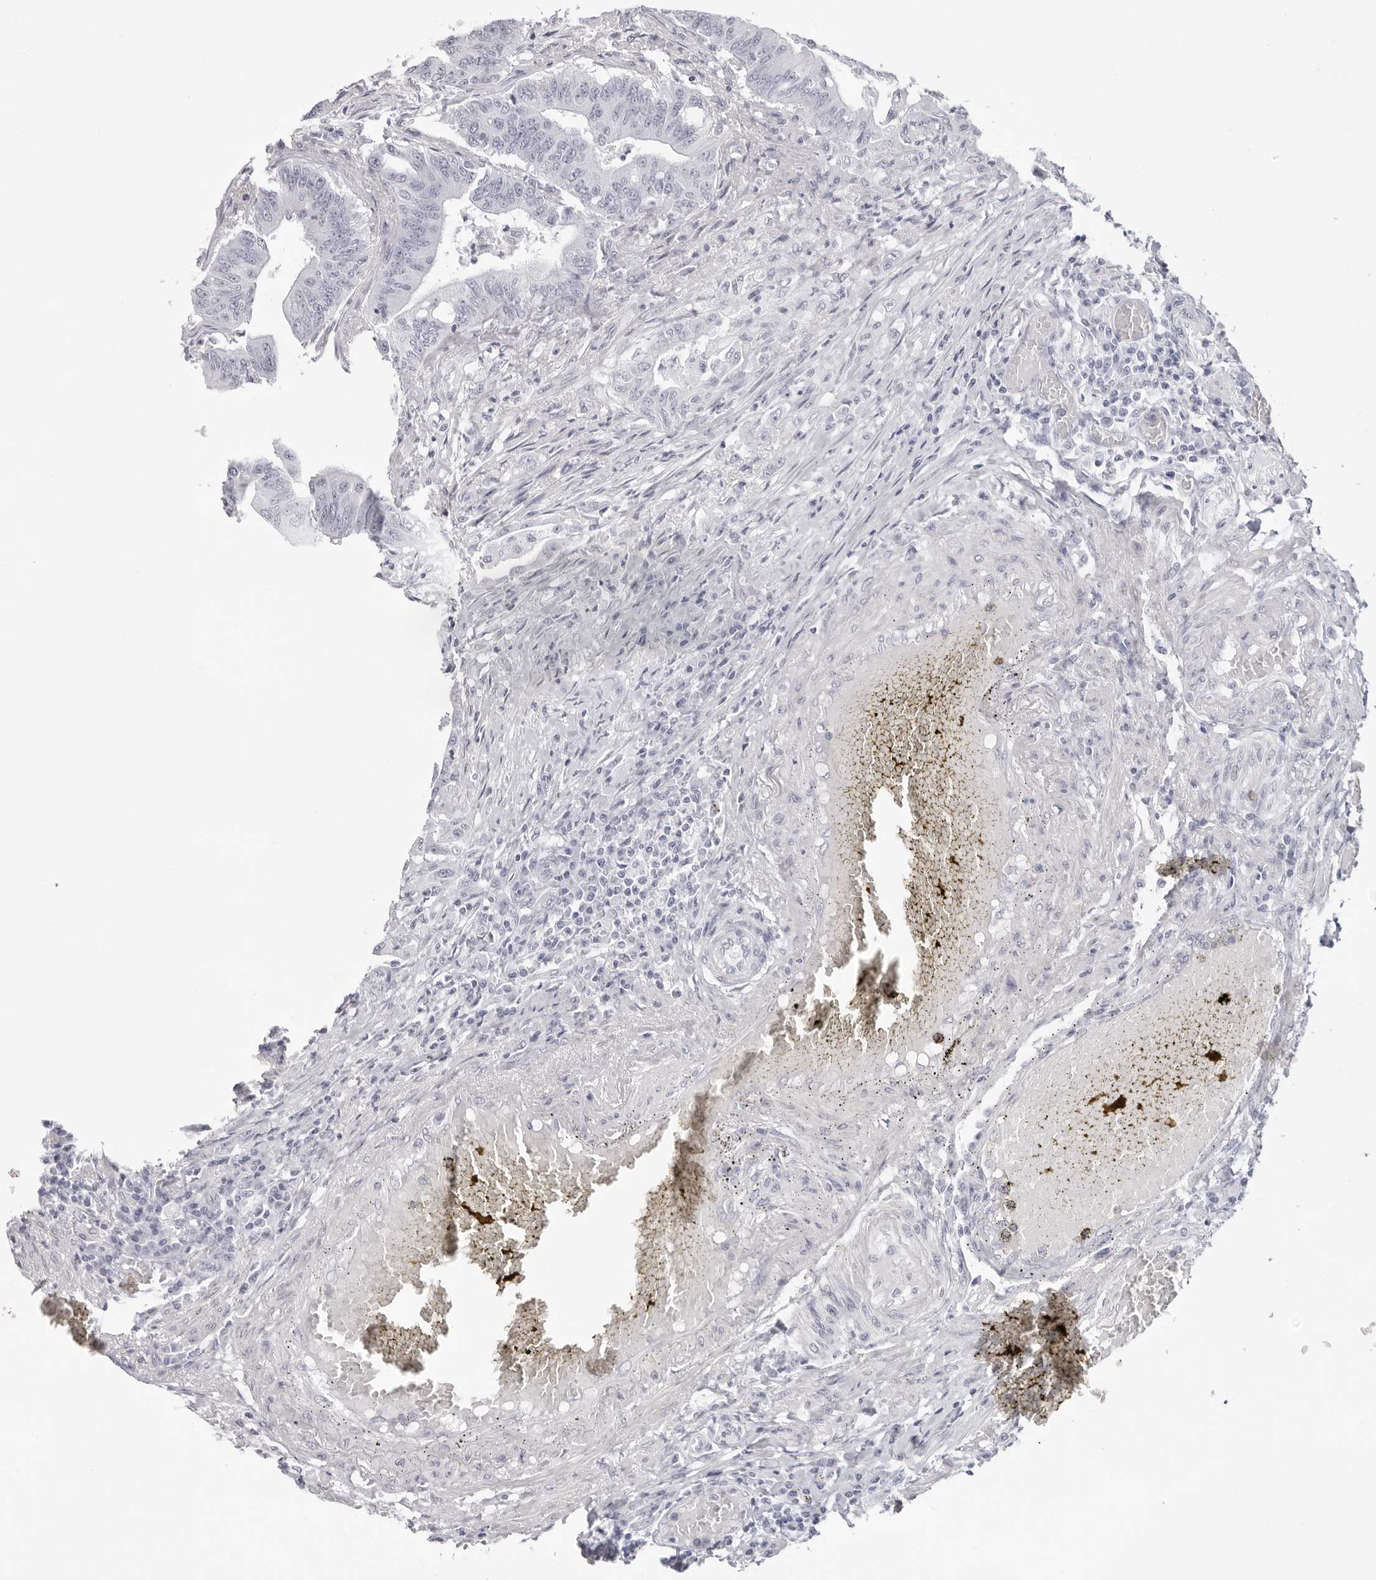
{"staining": {"intensity": "negative", "quantity": "none", "location": "none"}, "tissue": "colorectal cancer", "cell_type": "Tumor cells", "image_type": "cancer", "snomed": [{"axis": "morphology", "description": "Adenoma, NOS"}, {"axis": "morphology", "description": "Adenocarcinoma, NOS"}, {"axis": "topography", "description": "Colon"}], "caption": "Tumor cells are negative for brown protein staining in adenoma (colorectal).", "gene": "INSL3", "patient": {"sex": "male", "age": 79}}